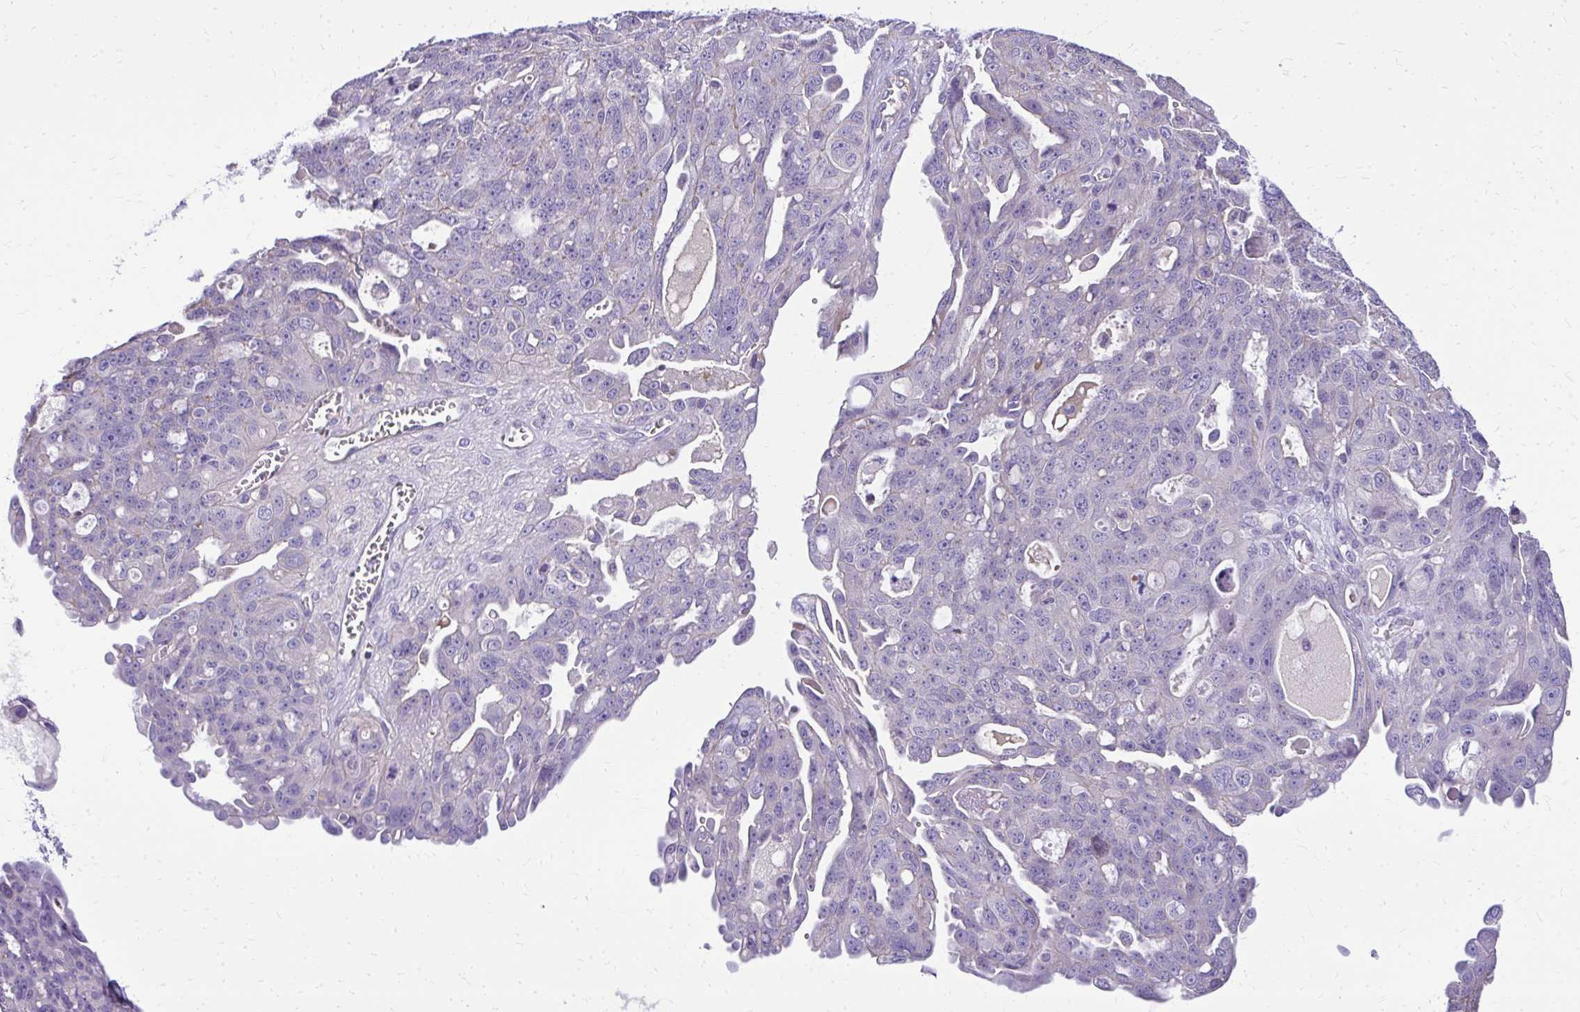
{"staining": {"intensity": "weak", "quantity": "<25%", "location": "cytoplasmic/membranous"}, "tissue": "ovarian cancer", "cell_type": "Tumor cells", "image_type": "cancer", "snomed": [{"axis": "morphology", "description": "Carcinoma, endometroid"}, {"axis": "topography", "description": "Ovary"}], "caption": "A micrograph of human ovarian endometroid carcinoma is negative for staining in tumor cells. The staining was performed using DAB to visualize the protein expression in brown, while the nuclei were stained in blue with hematoxylin (Magnification: 20x).", "gene": "RUNDC3B", "patient": {"sex": "female", "age": 70}}